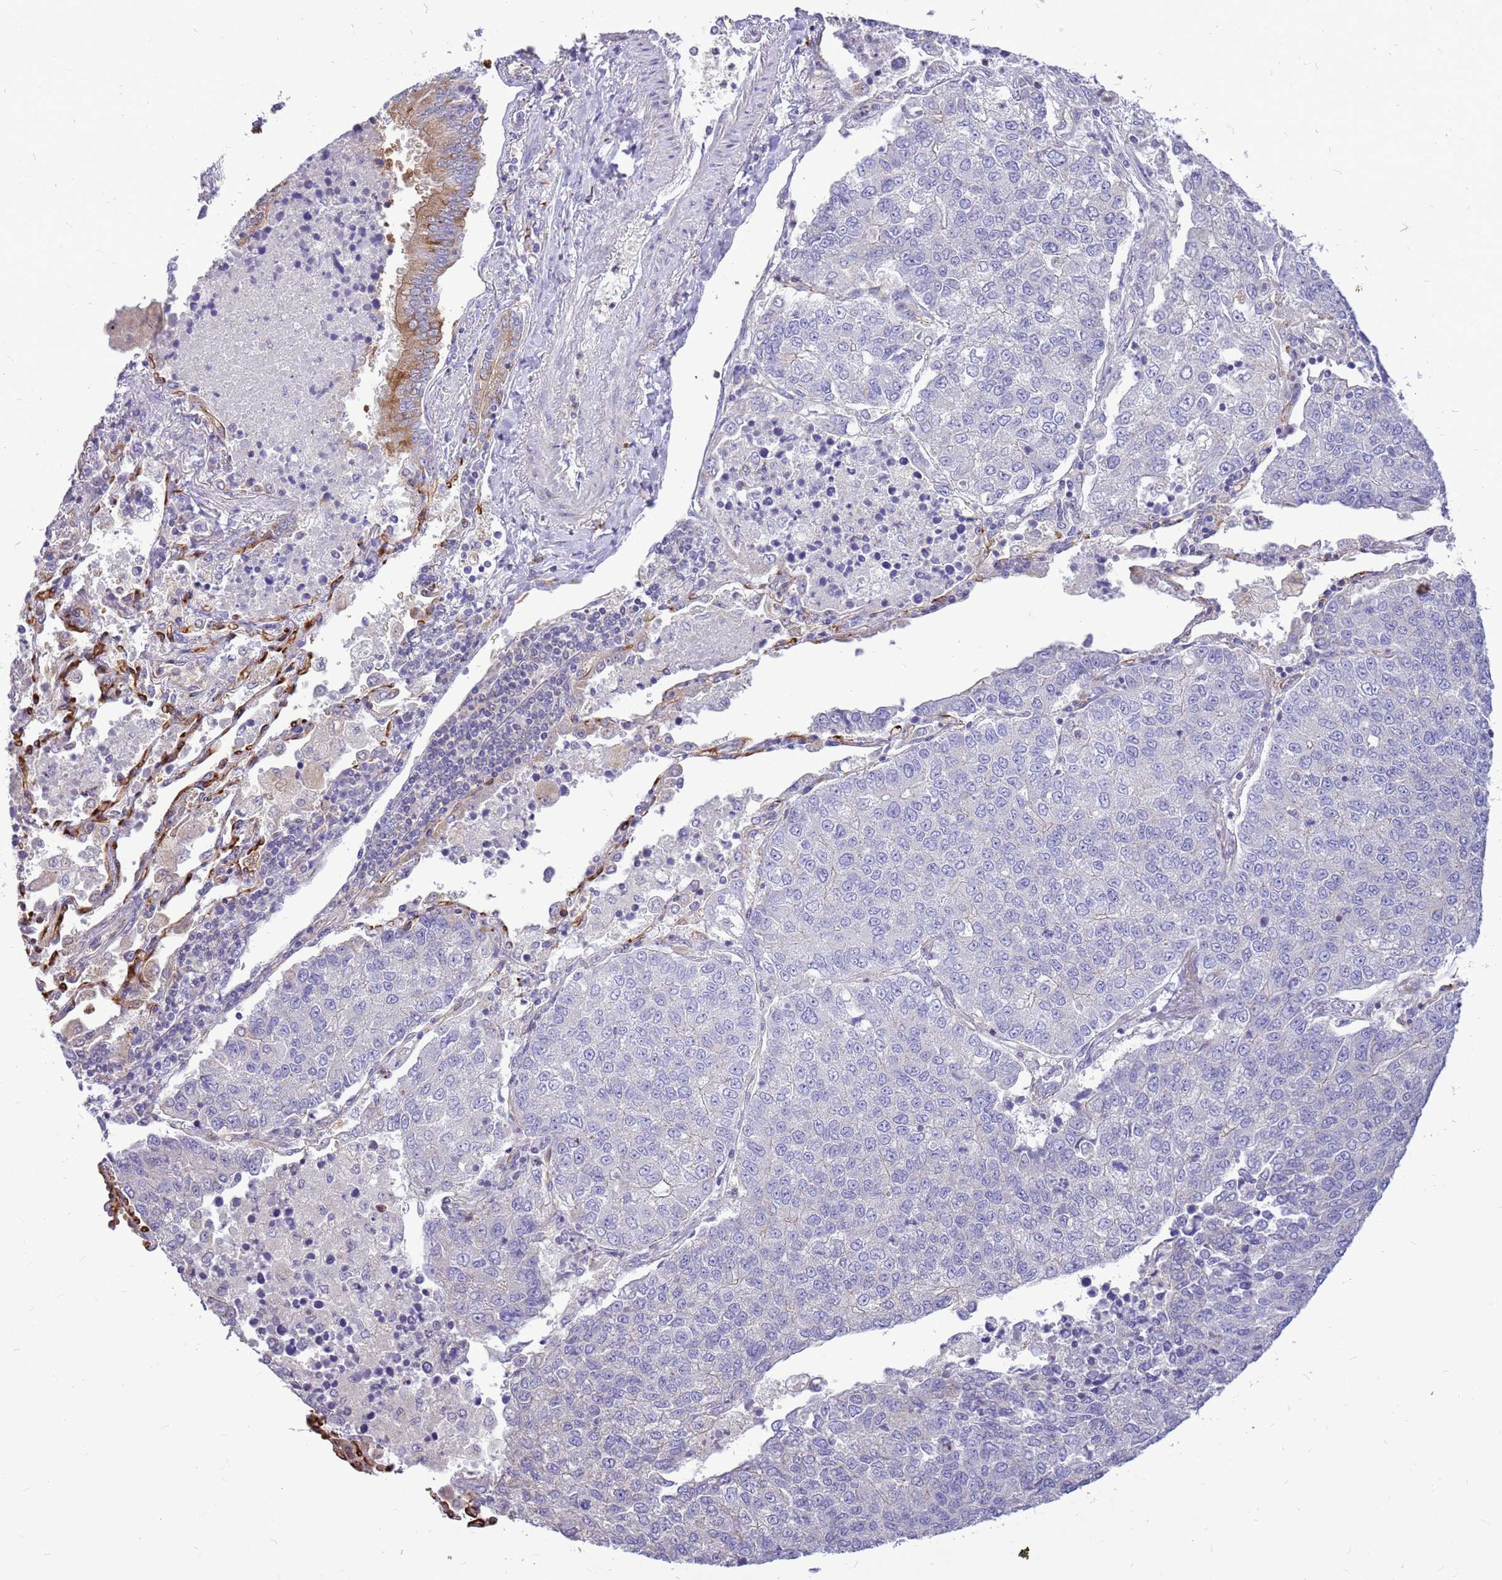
{"staining": {"intensity": "weak", "quantity": "<25%", "location": "cytoplasmic/membranous"}, "tissue": "lung cancer", "cell_type": "Tumor cells", "image_type": "cancer", "snomed": [{"axis": "morphology", "description": "Squamous cell carcinoma, NOS"}, {"axis": "topography", "description": "Lung"}], "caption": "Immunohistochemistry image of neoplastic tissue: lung cancer (squamous cell carcinoma) stained with DAB exhibits no significant protein positivity in tumor cells. (Brightfield microscopy of DAB (3,3'-diaminobenzidine) IHC at high magnification).", "gene": "WDR90", "patient": {"sex": "female", "age": 70}}